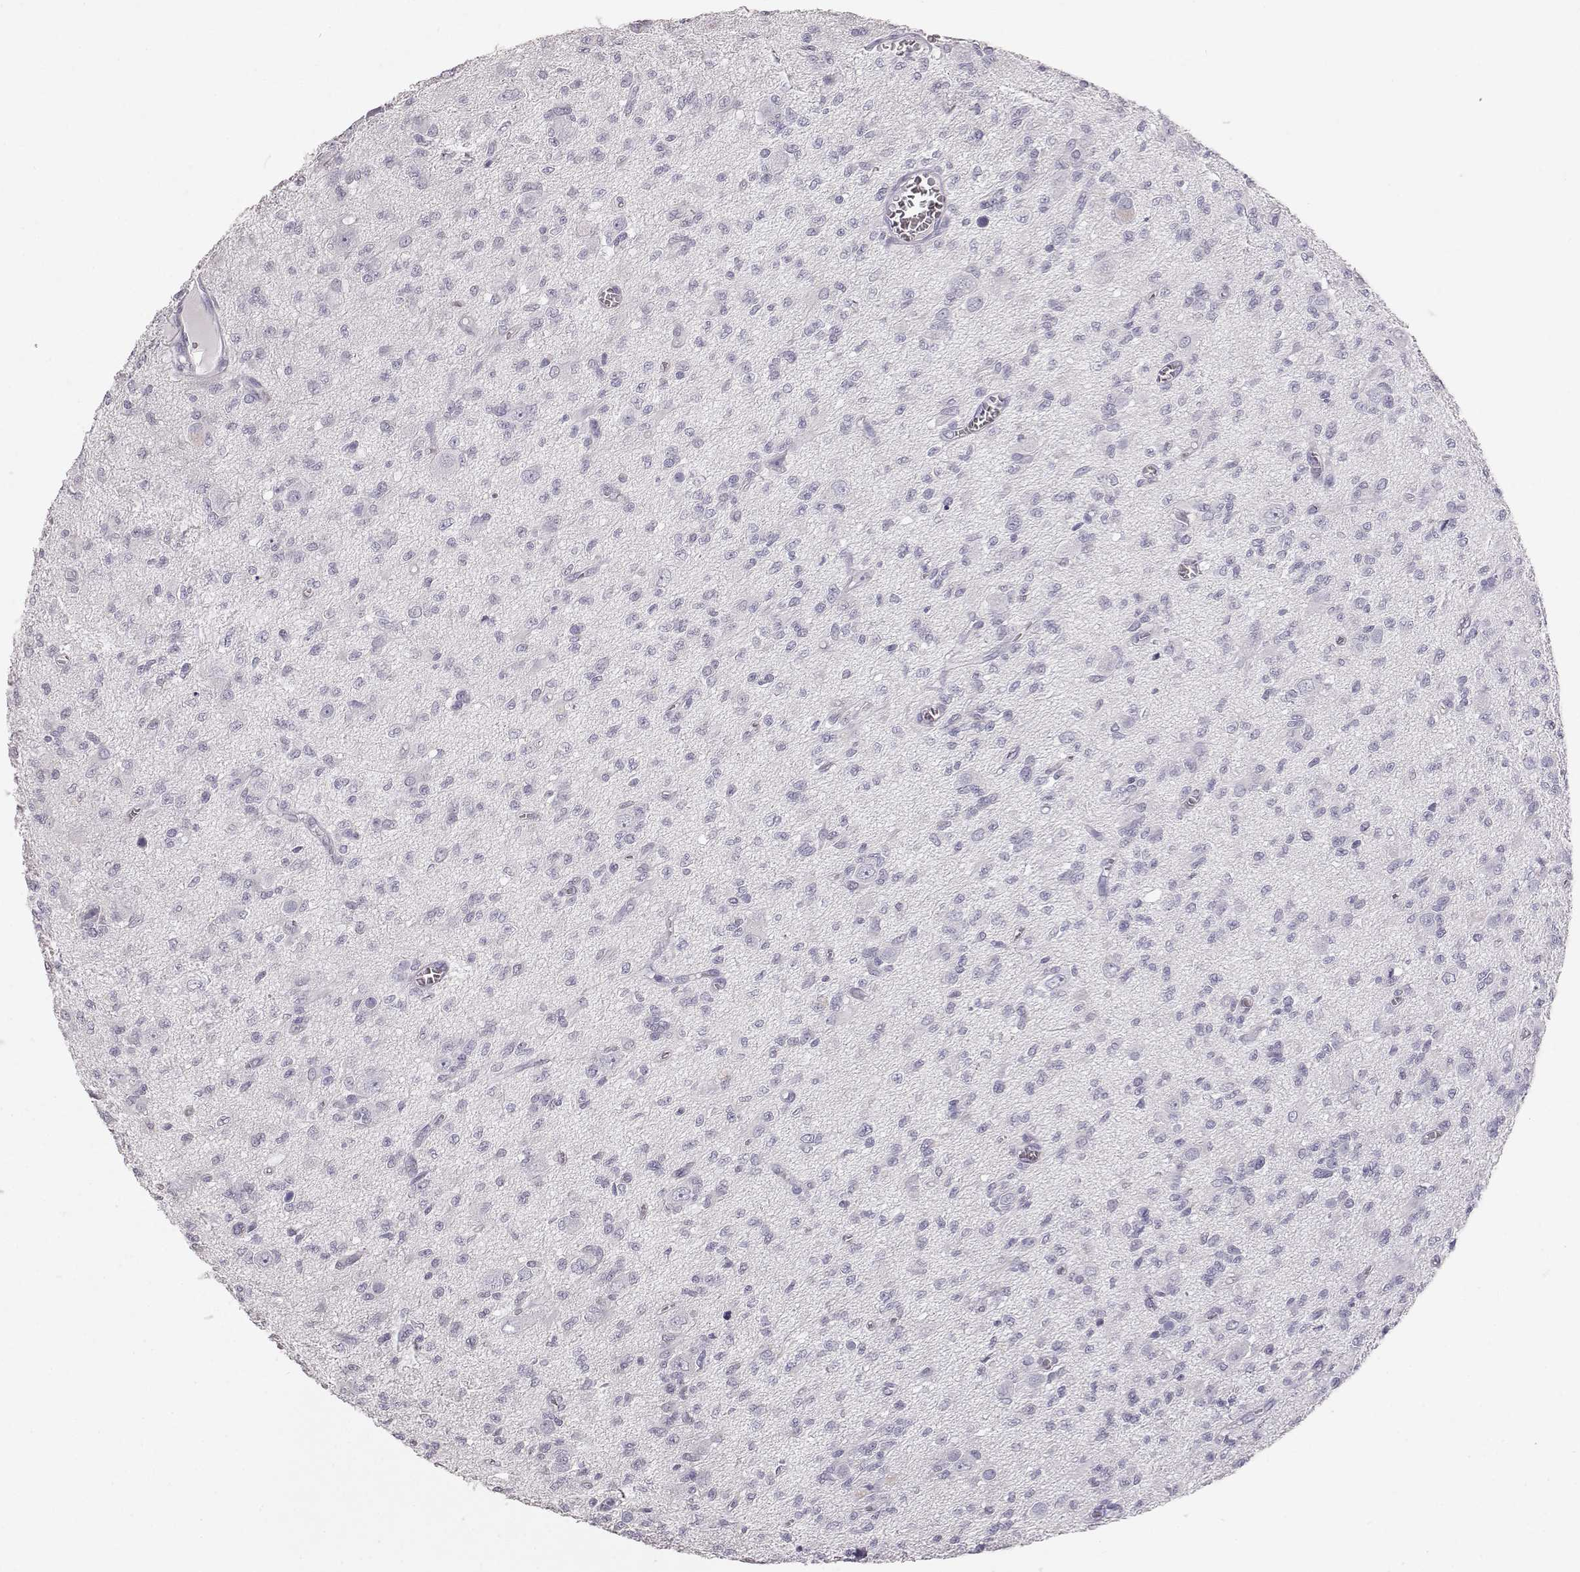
{"staining": {"intensity": "negative", "quantity": "none", "location": "none"}, "tissue": "glioma", "cell_type": "Tumor cells", "image_type": "cancer", "snomed": [{"axis": "morphology", "description": "Glioma, malignant, Low grade"}, {"axis": "topography", "description": "Brain"}], "caption": "Immunohistochemistry (IHC) micrograph of neoplastic tissue: human malignant low-grade glioma stained with DAB (3,3'-diaminobenzidine) displays no significant protein positivity in tumor cells.", "gene": "KRT33A", "patient": {"sex": "male", "age": 64}}